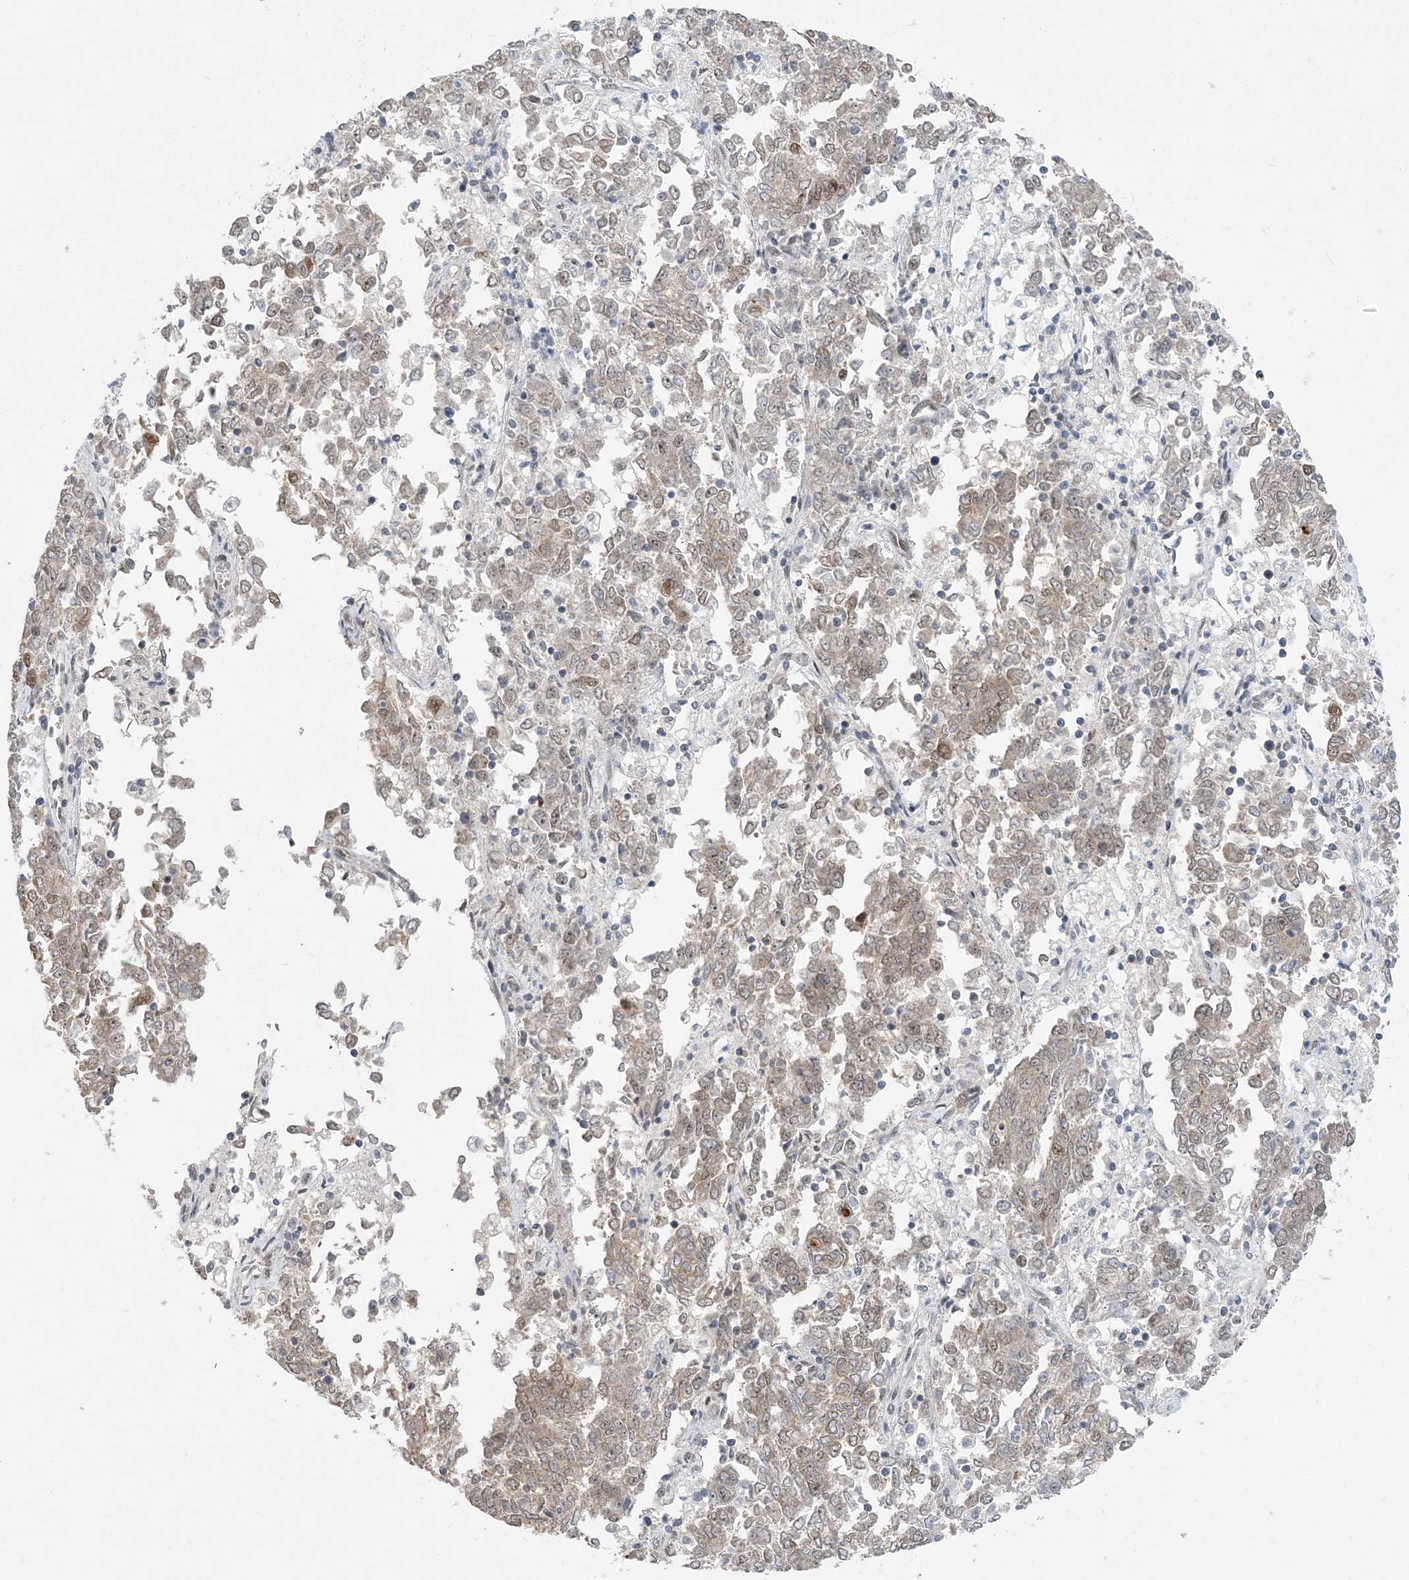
{"staining": {"intensity": "weak", "quantity": "<25%", "location": "nuclear"}, "tissue": "endometrial cancer", "cell_type": "Tumor cells", "image_type": "cancer", "snomed": [{"axis": "morphology", "description": "Adenocarcinoma, NOS"}, {"axis": "topography", "description": "Endometrium"}], "caption": "This is an immunohistochemistry photomicrograph of adenocarcinoma (endometrial). There is no expression in tumor cells.", "gene": "WAC", "patient": {"sex": "female", "age": 80}}